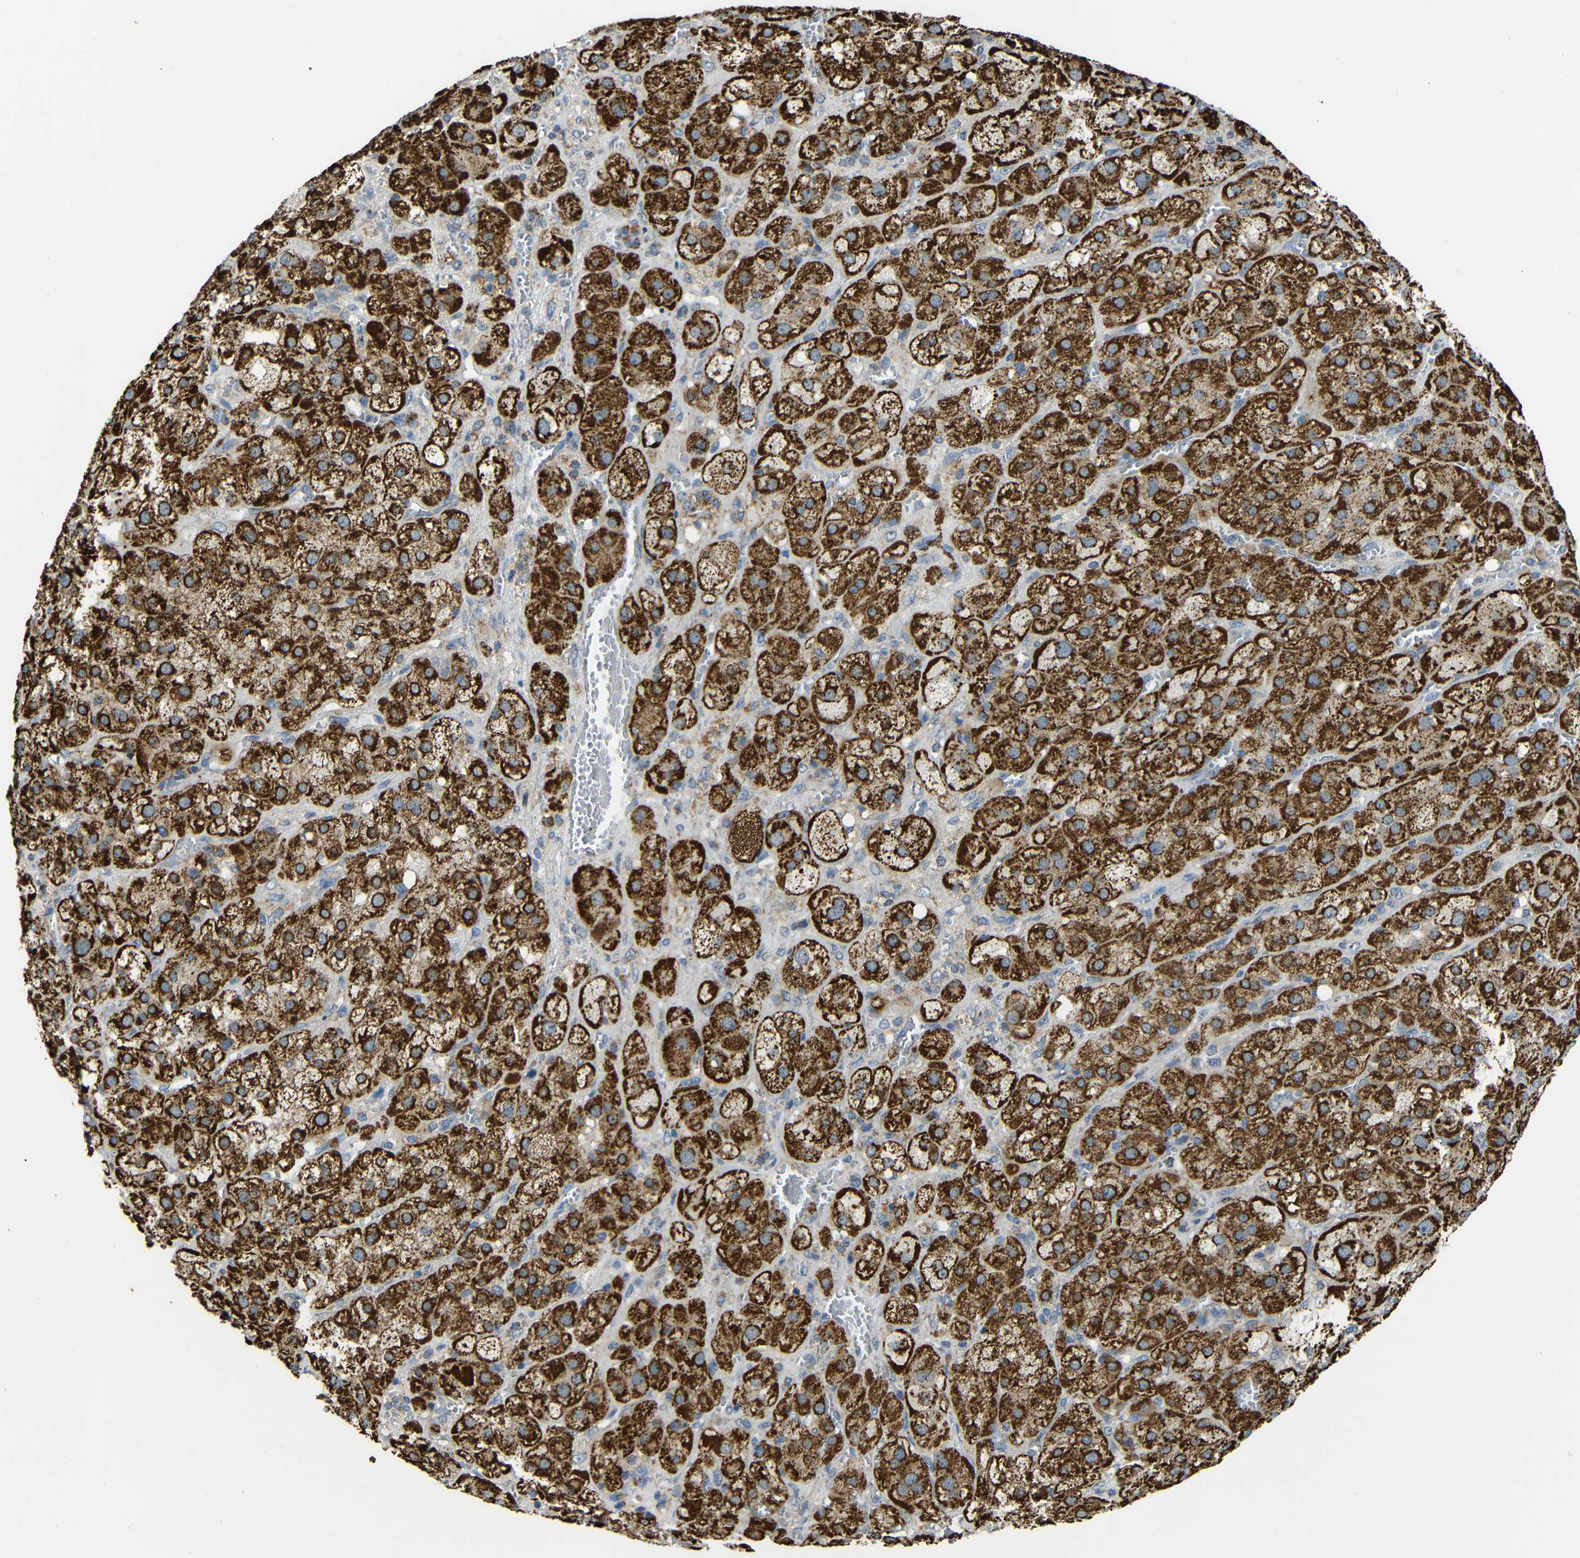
{"staining": {"intensity": "strong", "quantity": ">75%", "location": "cytoplasmic/membranous"}, "tissue": "adrenal gland", "cell_type": "Glandular cells", "image_type": "normal", "snomed": [{"axis": "morphology", "description": "Normal tissue, NOS"}, {"axis": "topography", "description": "Adrenal gland"}], "caption": "Brown immunohistochemical staining in benign human adrenal gland displays strong cytoplasmic/membranous positivity in about >75% of glandular cells. Using DAB (3,3'-diaminobenzidine) (brown) and hematoxylin (blue) stains, captured at high magnification using brightfield microscopy.", "gene": "NR3C2", "patient": {"sex": "female", "age": 47}}